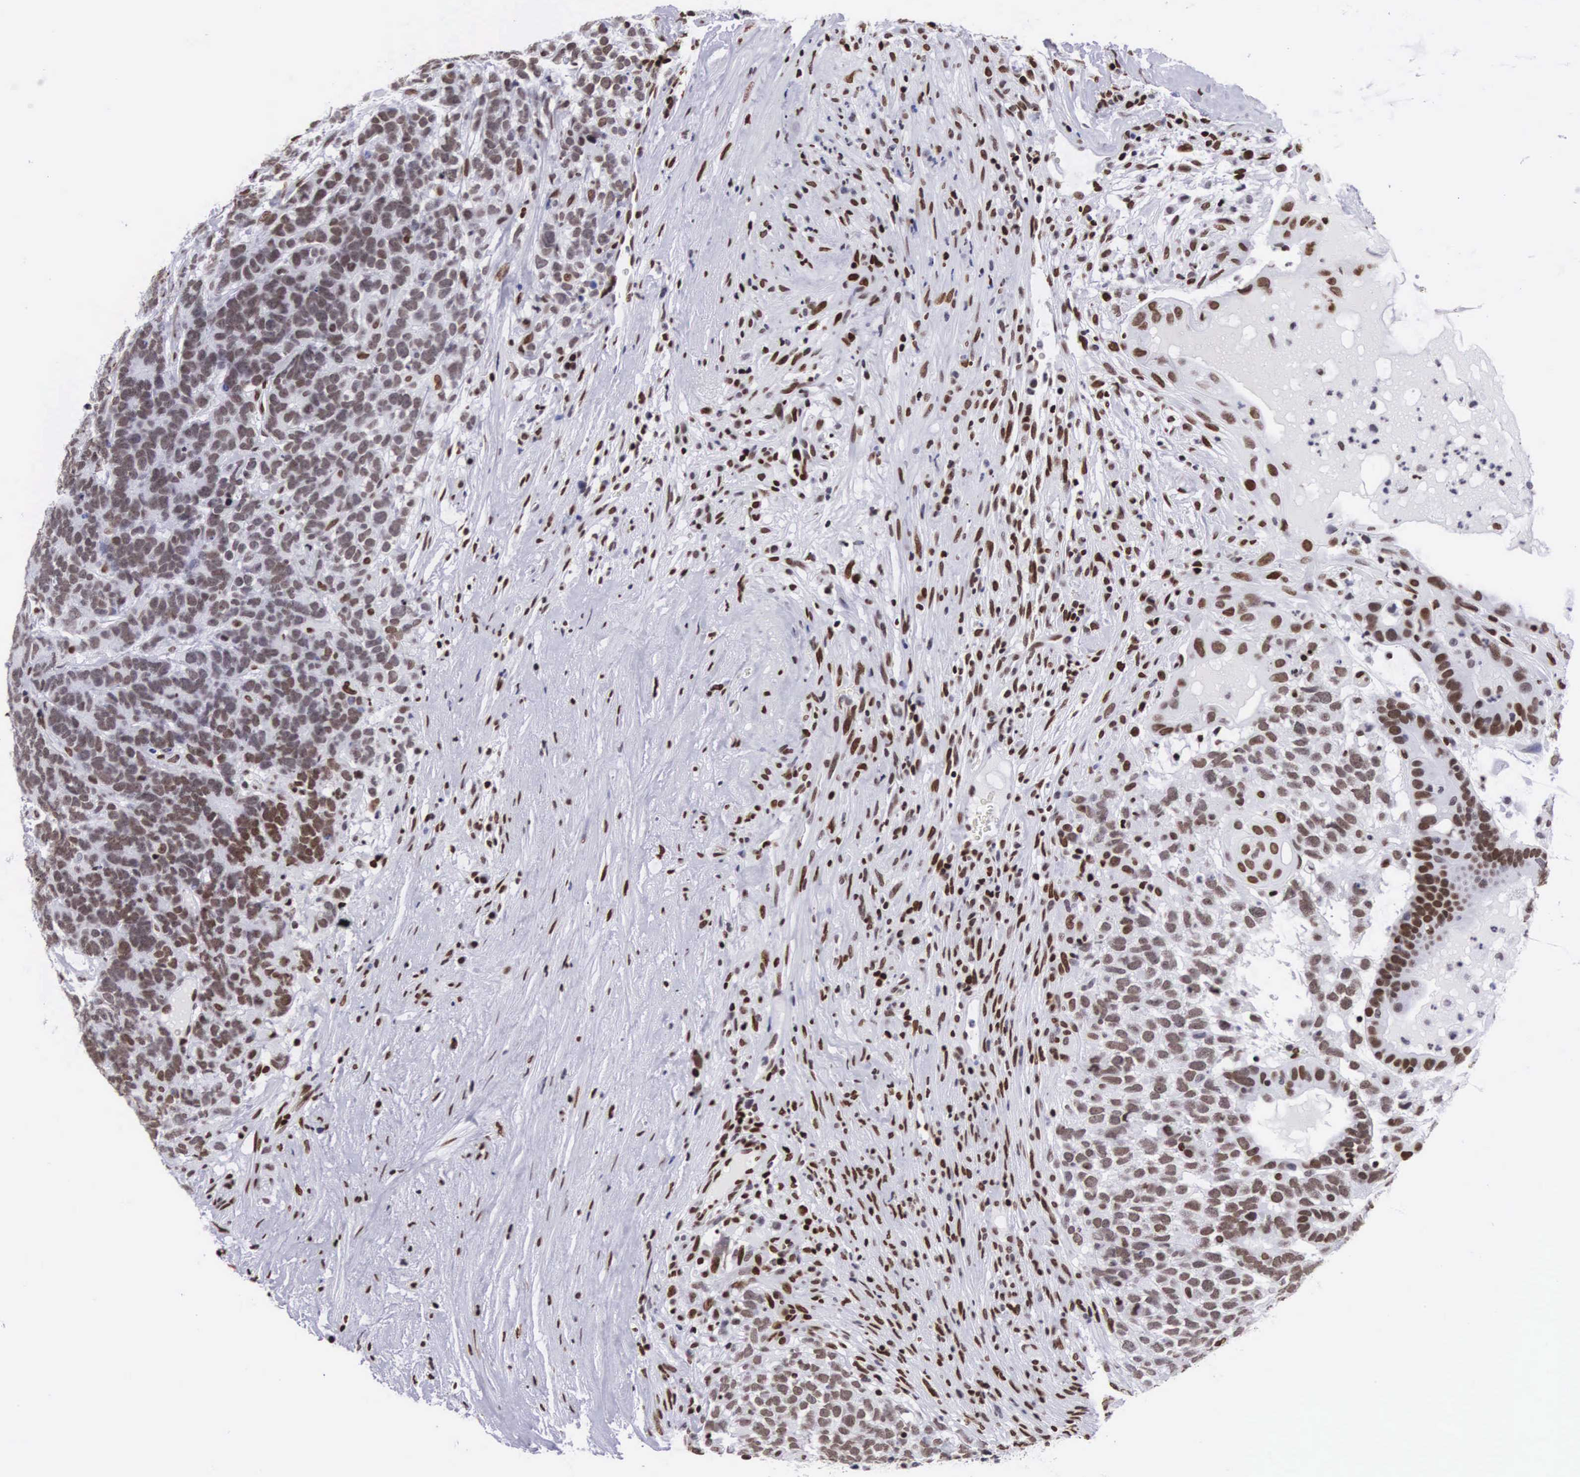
{"staining": {"intensity": "moderate", "quantity": ">75%", "location": "nuclear"}, "tissue": "testis cancer", "cell_type": "Tumor cells", "image_type": "cancer", "snomed": [{"axis": "morphology", "description": "Carcinoma, Embryonal, NOS"}, {"axis": "topography", "description": "Testis"}], "caption": "High-magnification brightfield microscopy of testis cancer stained with DAB (3,3'-diaminobenzidine) (brown) and counterstained with hematoxylin (blue). tumor cells exhibit moderate nuclear positivity is identified in about>75% of cells.", "gene": "MECP2", "patient": {"sex": "male", "age": 26}}